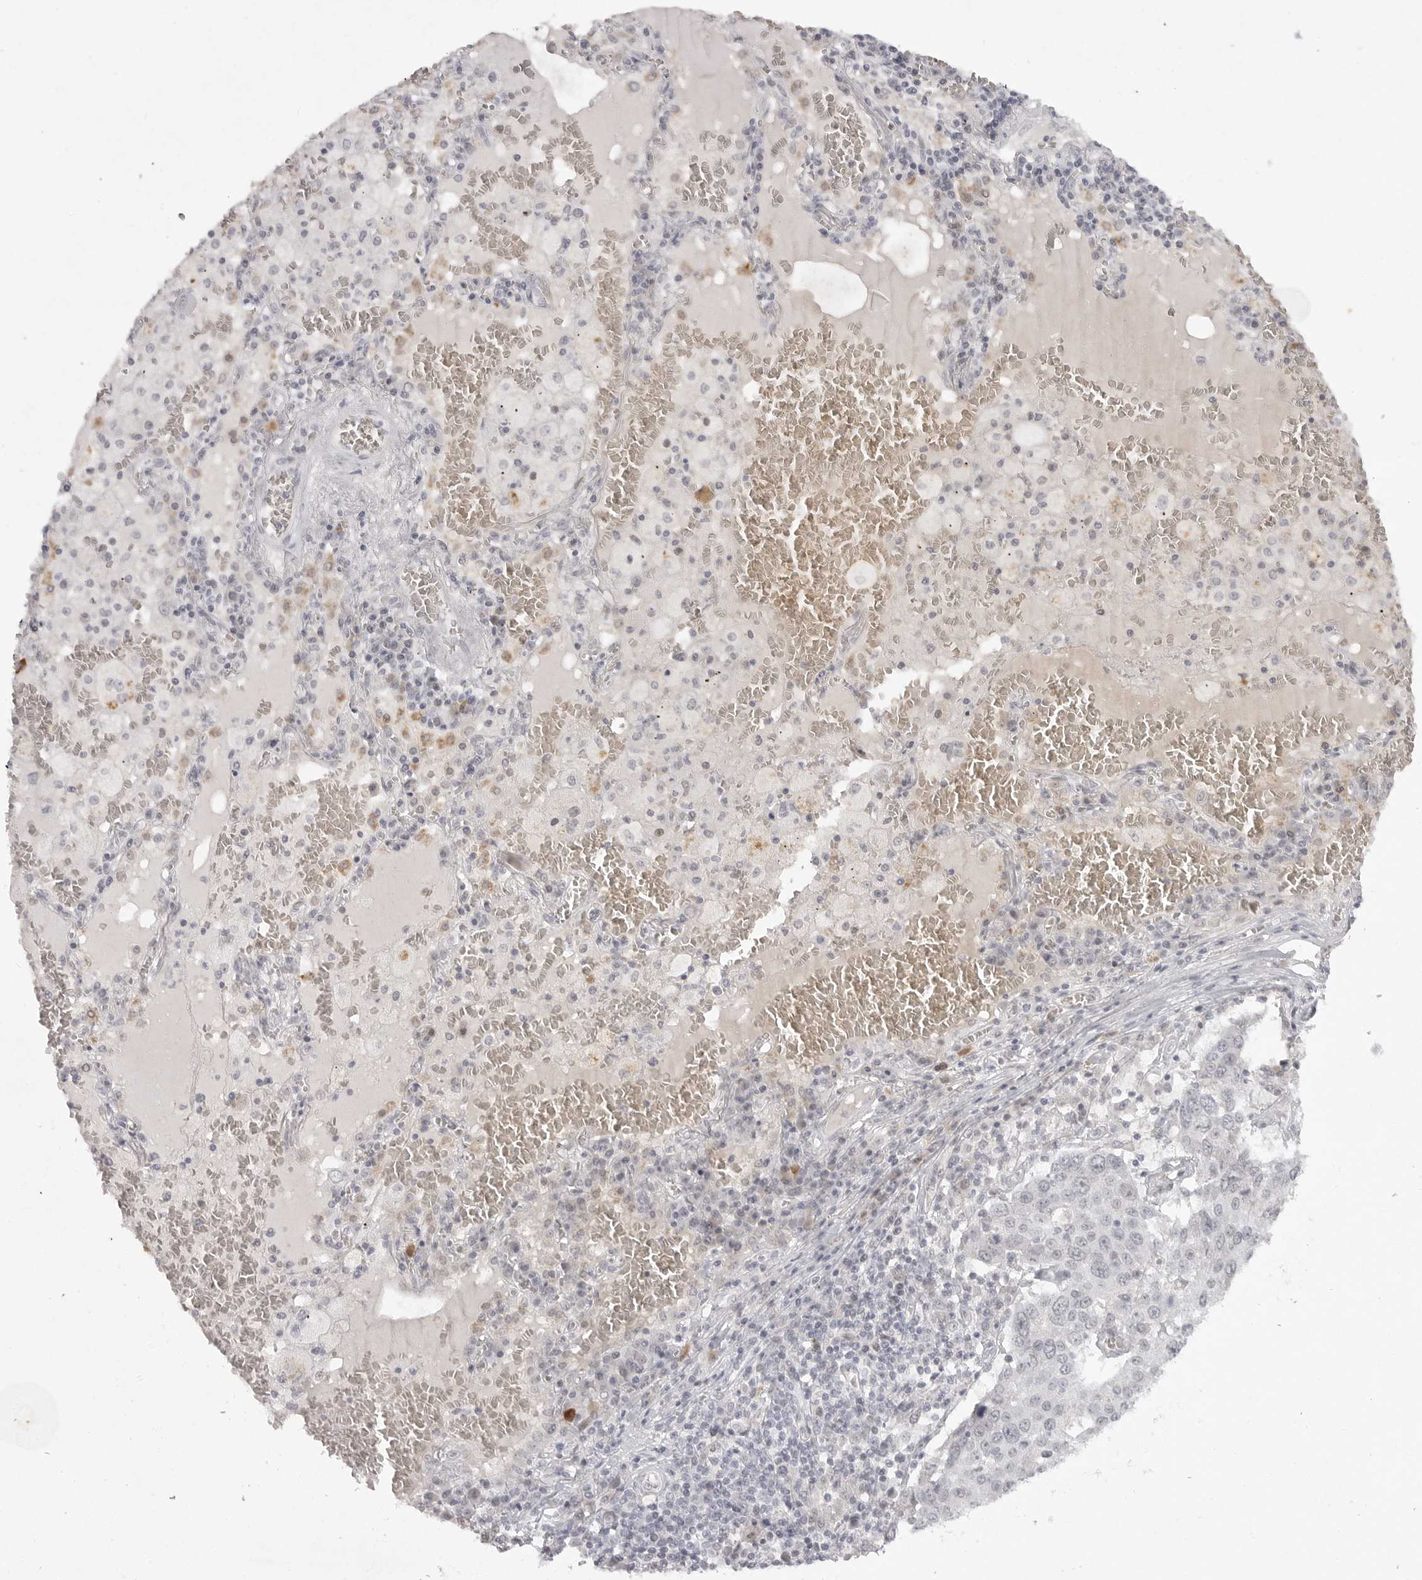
{"staining": {"intensity": "negative", "quantity": "none", "location": "none"}, "tissue": "lung cancer", "cell_type": "Tumor cells", "image_type": "cancer", "snomed": [{"axis": "morphology", "description": "Squamous cell carcinoma, NOS"}, {"axis": "topography", "description": "Lung"}], "caption": "A photomicrograph of lung squamous cell carcinoma stained for a protein displays no brown staining in tumor cells.", "gene": "TCTN3", "patient": {"sex": "male", "age": 65}}